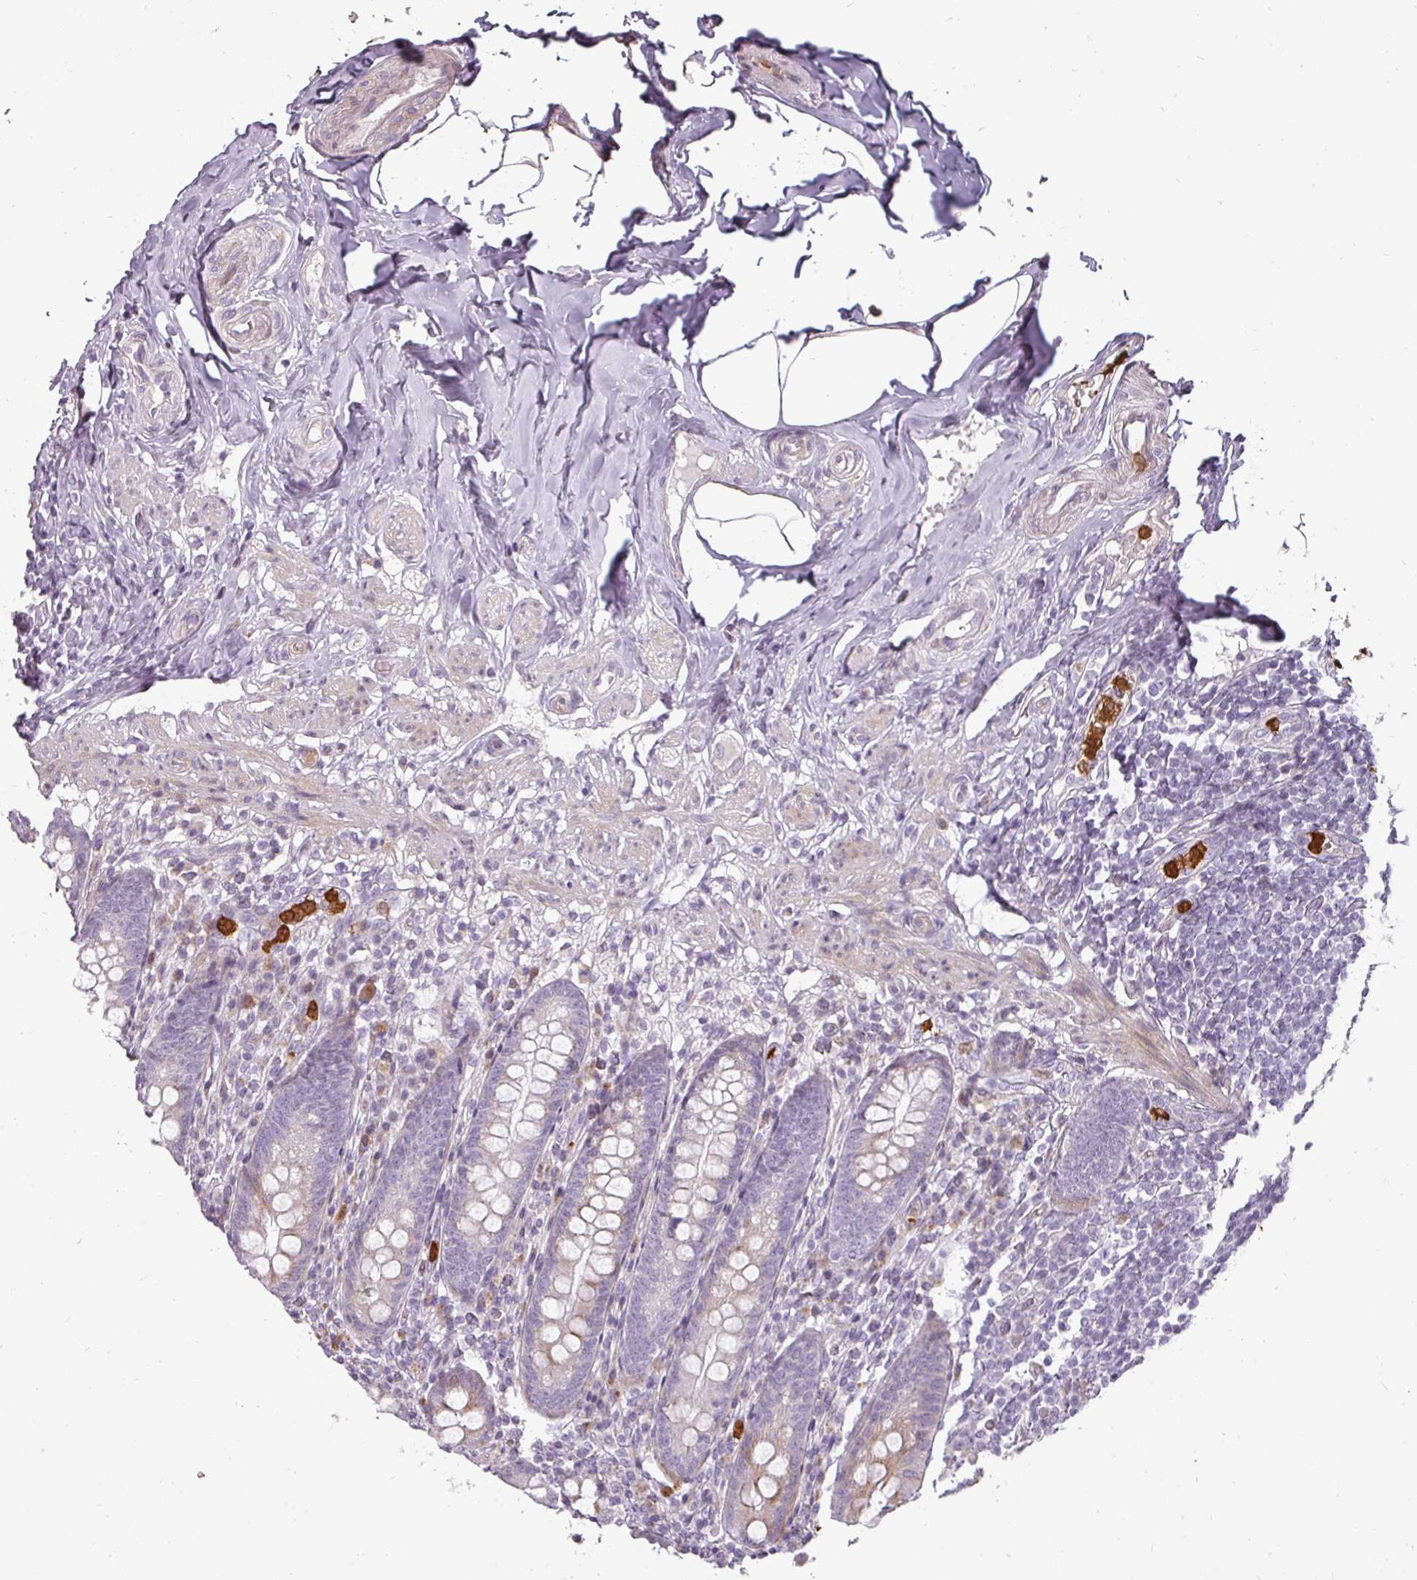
{"staining": {"intensity": "moderate", "quantity": "25%-75%", "location": "cytoplasmic/membranous"}, "tissue": "appendix", "cell_type": "Glandular cells", "image_type": "normal", "snomed": [{"axis": "morphology", "description": "Normal tissue, NOS"}, {"axis": "topography", "description": "Appendix"}], "caption": "Immunohistochemistry histopathology image of benign appendix: appendix stained using immunohistochemistry (IHC) reveals medium levels of moderate protein expression localized specifically in the cytoplasmic/membranous of glandular cells, appearing as a cytoplasmic/membranous brown color.", "gene": "BIK", "patient": {"sex": "male", "age": 55}}